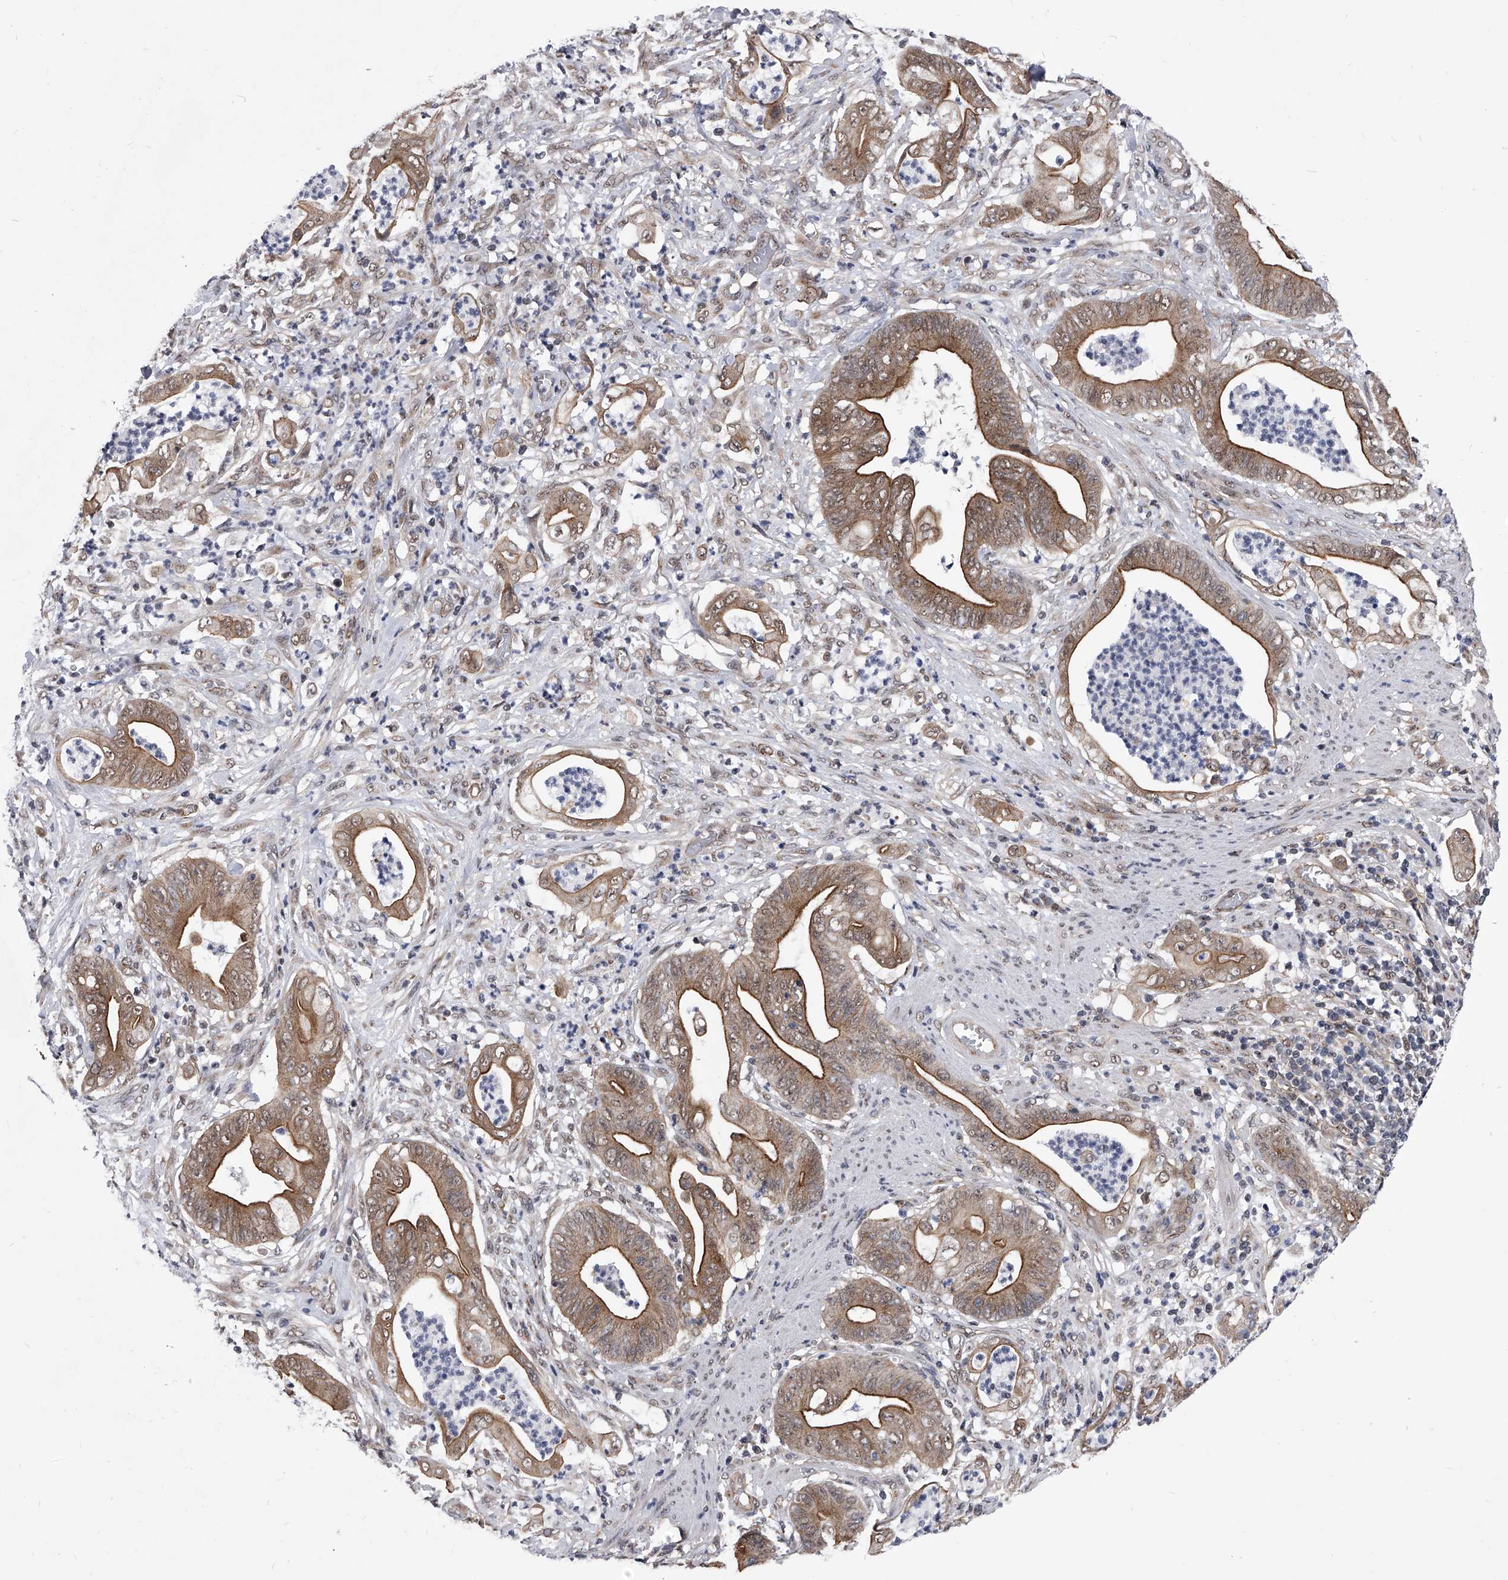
{"staining": {"intensity": "moderate", "quantity": ">75%", "location": "cytoplasmic/membranous,nuclear"}, "tissue": "stomach cancer", "cell_type": "Tumor cells", "image_type": "cancer", "snomed": [{"axis": "morphology", "description": "Adenocarcinoma, NOS"}, {"axis": "topography", "description": "Stomach"}], "caption": "This image shows immunohistochemistry staining of human stomach adenocarcinoma, with medium moderate cytoplasmic/membranous and nuclear staining in about >75% of tumor cells.", "gene": "ZNF76", "patient": {"sex": "female", "age": 73}}